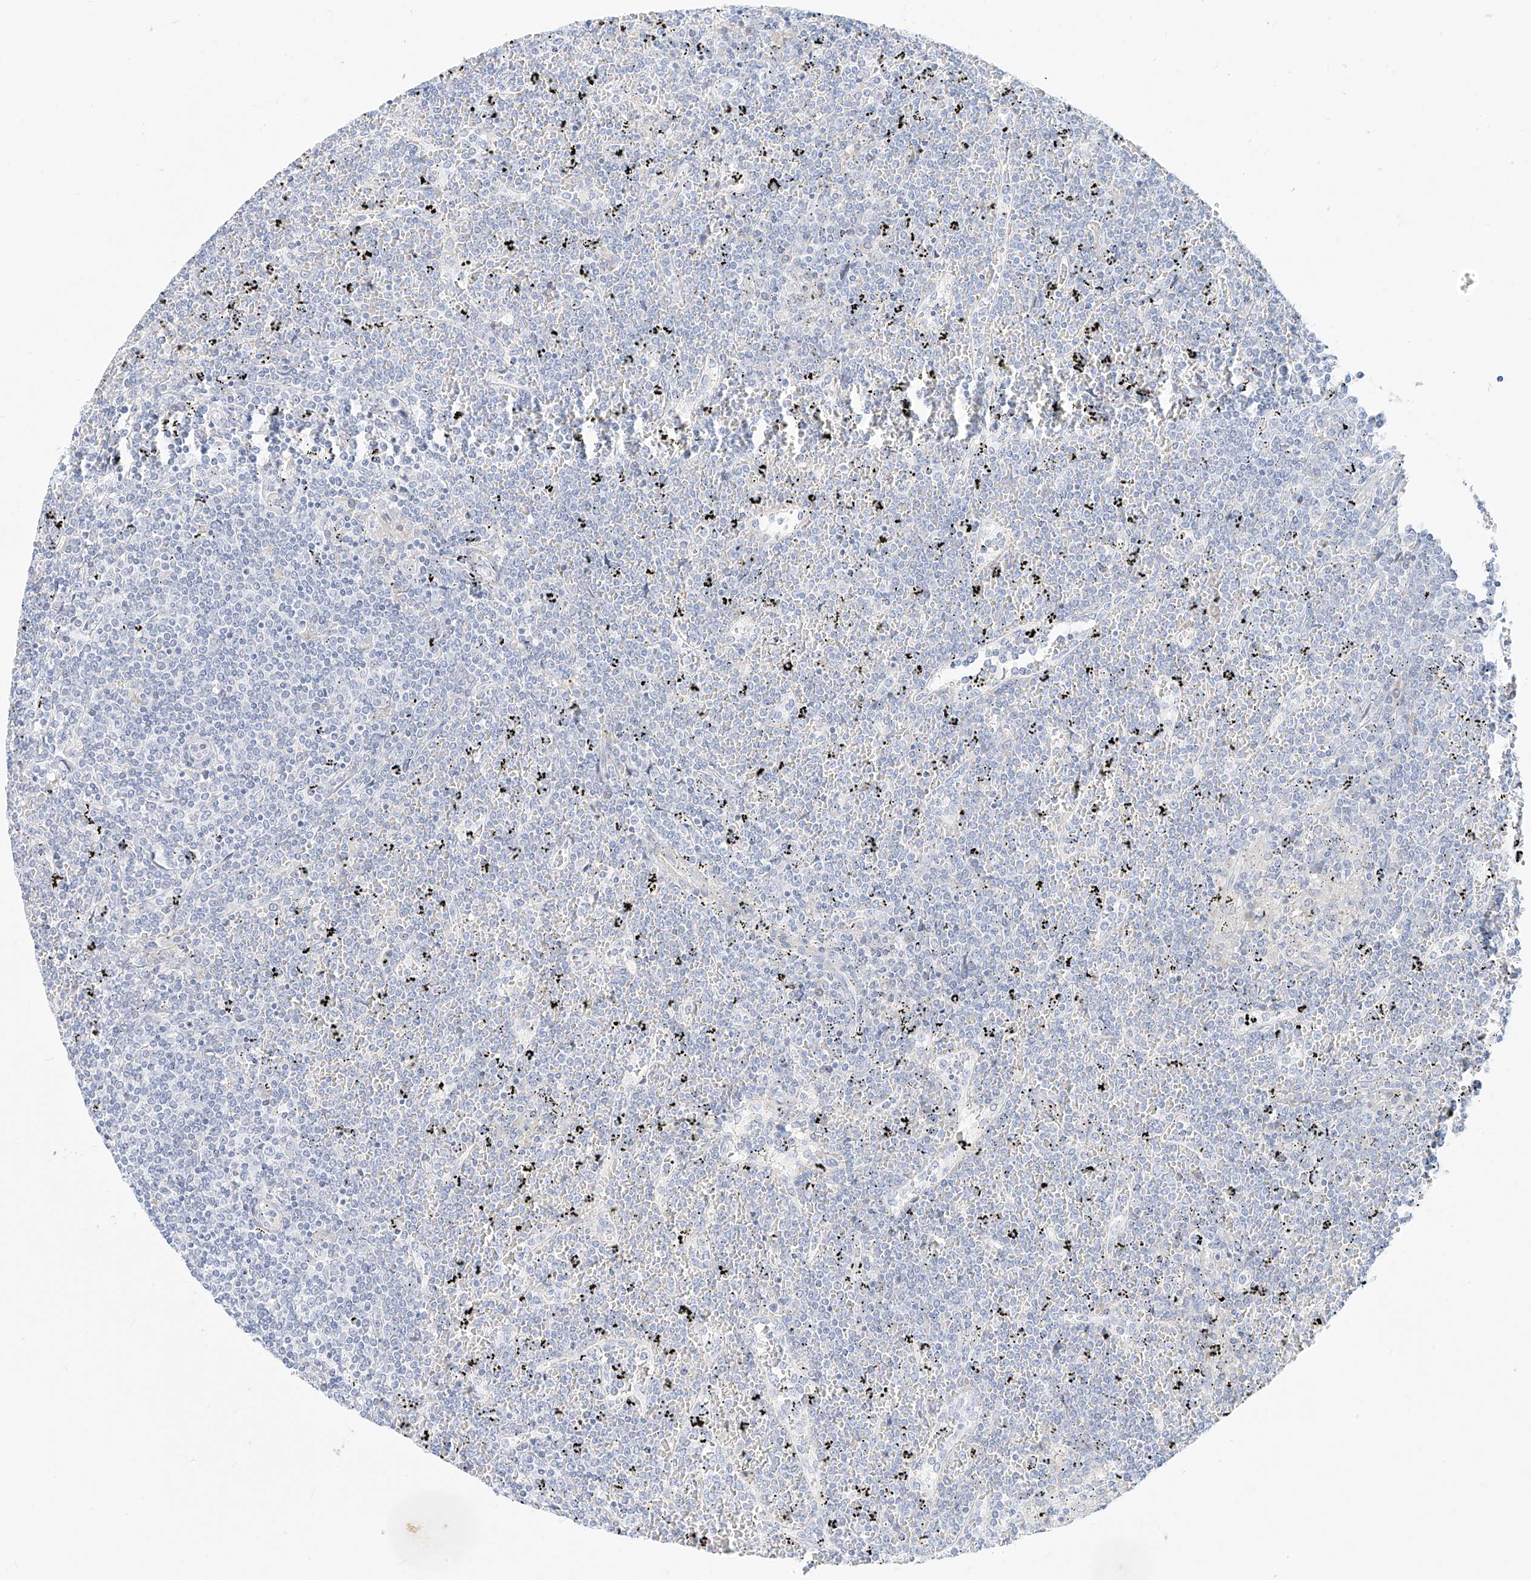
{"staining": {"intensity": "negative", "quantity": "none", "location": "none"}, "tissue": "lymphoma", "cell_type": "Tumor cells", "image_type": "cancer", "snomed": [{"axis": "morphology", "description": "Malignant lymphoma, non-Hodgkin's type, Low grade"}, {"axis": "topography", "description": "Spleen"}], "caption": "There is no significant staining in tumor cells of lymphoma. (Immunohistochemistry, brightfield microscopy, high magnification).", "gene": "ST3GAL5", "patient": {"sex": "female", "age": 19}}